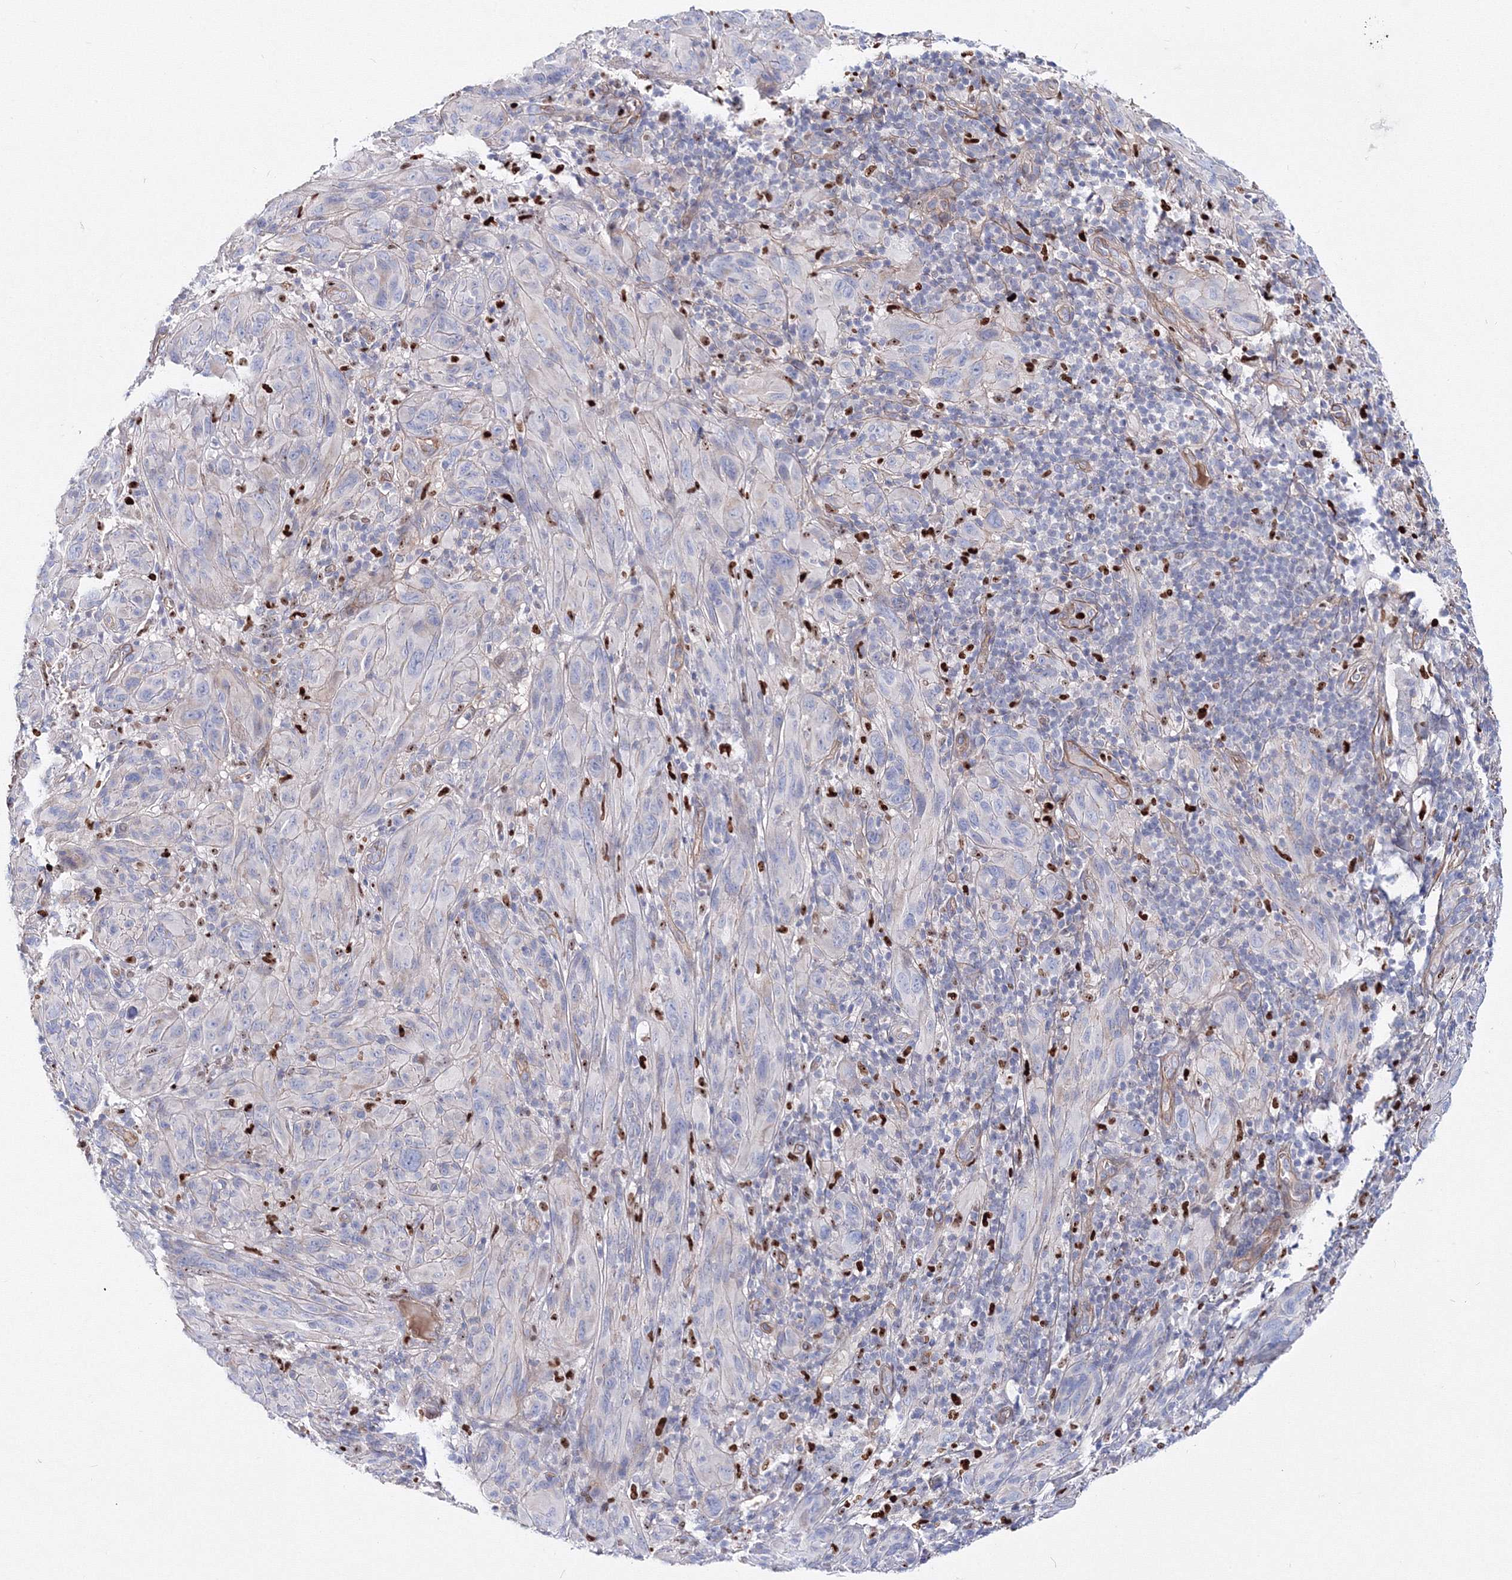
{"staining": {"intensity": "negative", "quantity": "none", "location": "none"}, "tissue": "melanoma", "cell_type": "Tumor cells", "image_type": "cancer", "snomed": [{"axis": "morphology", "description": "Malignant melanoma, NOS"}, {"axis": "topography", "description": "Skin of head"}], "caption": "A micrograph of malignant melanoma stained for a protein displays no brown staining in tumor cells.", "gene": "C11orf52", "patient": {"sex": "male", "age": 96}}